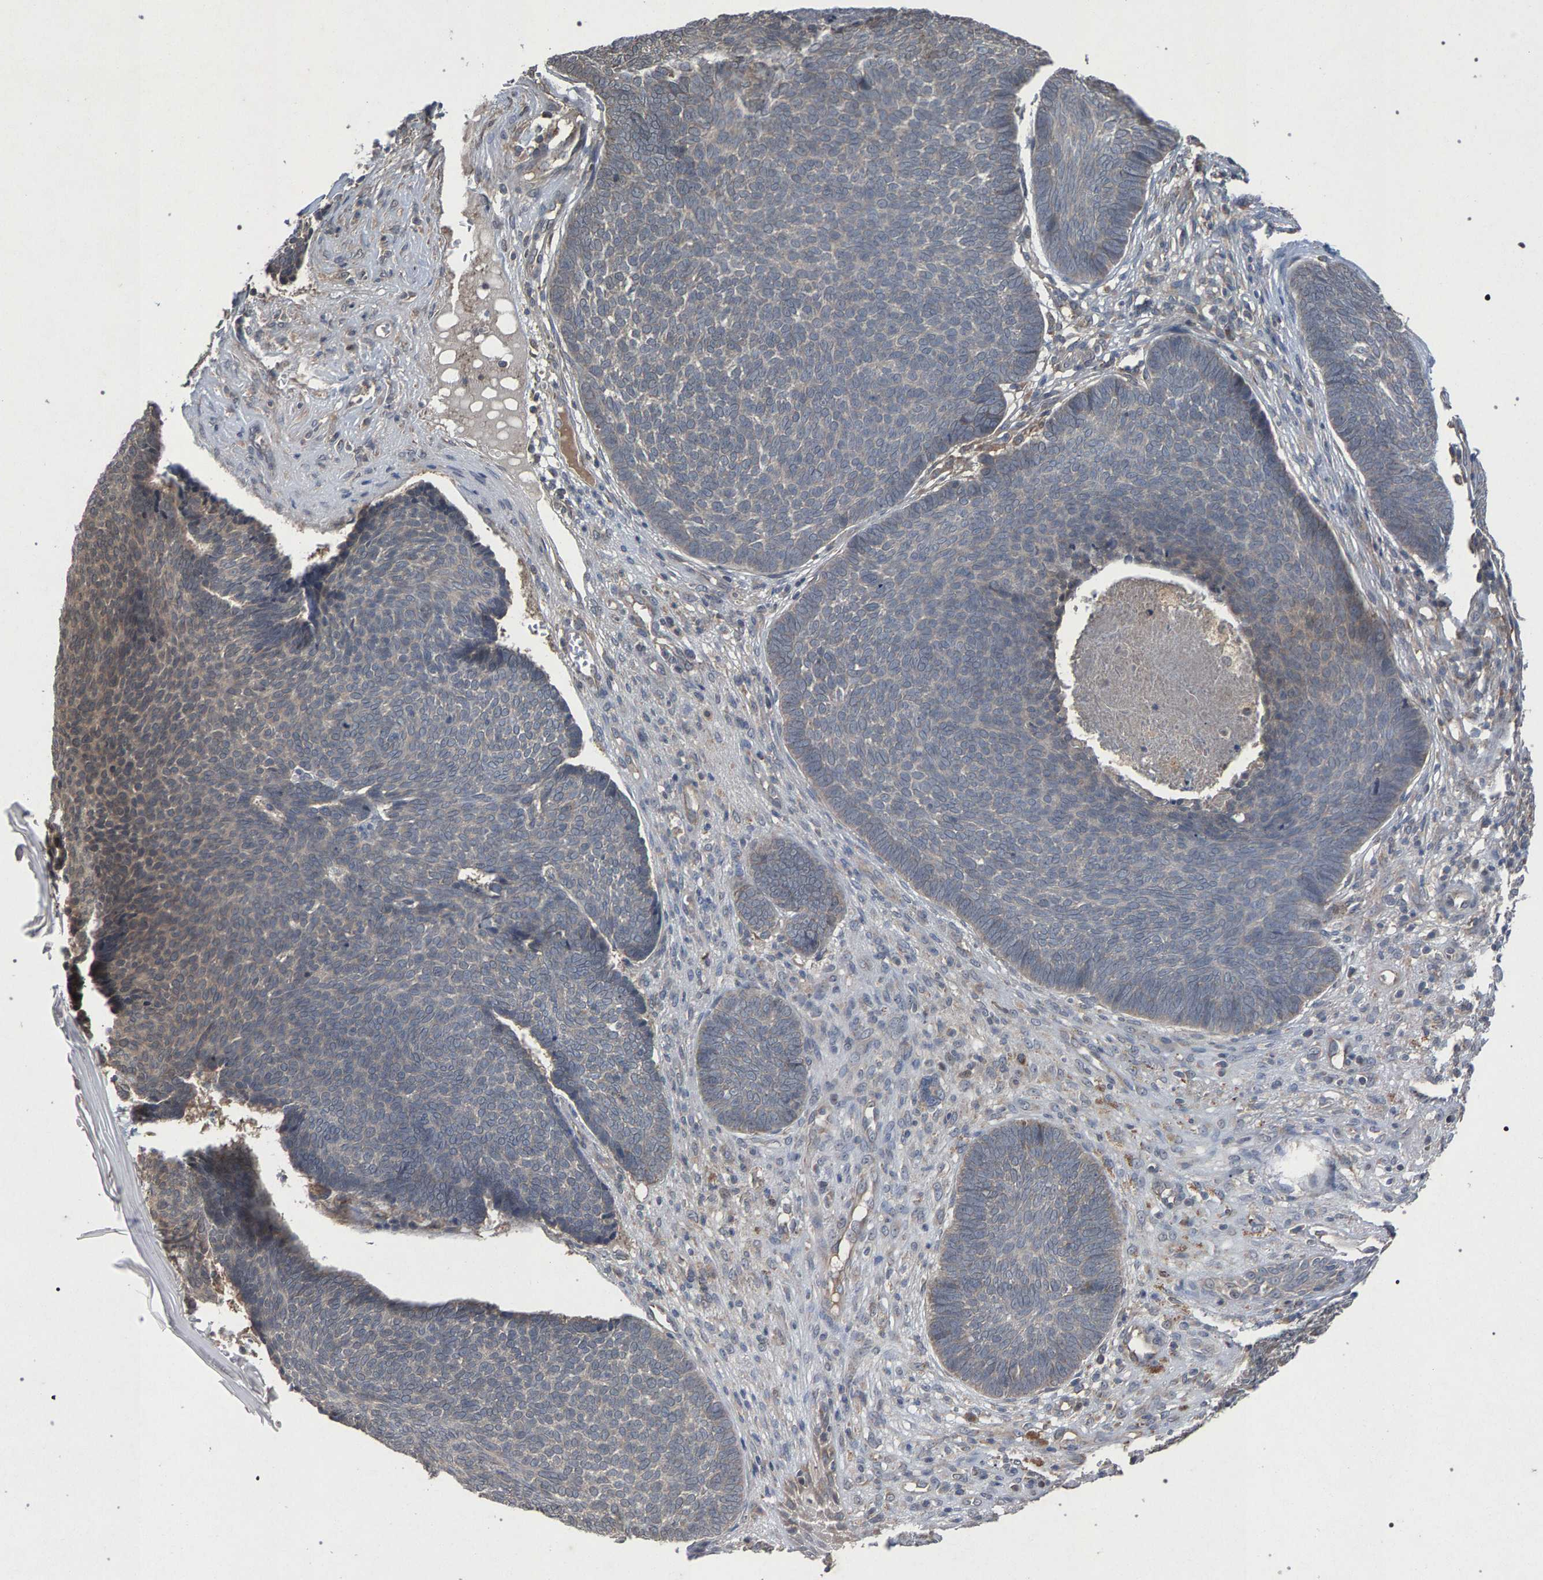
{"staining": {"intensity": "weak", "quantity": "<25%", "location": "cytoplasmic/membranous"}, "tissue": "skin cancer", "cell_type": "Tumor cells", "image_type": "cancer", "snomed": [{"axis": "morphology", "description": "Basal cell carcinoma"}, {"axis": "topography", "description": "Skin"}], "caption": "Immunohistochemical staining of human skin cancer (basal cell carcinoma) exhibits no significant expression in tumor cells. (DAB immunohistochemistry with hematoxylin counter stain).", "gene": "SLC4A4", "patient": {"sex": "male", "age": 84}}